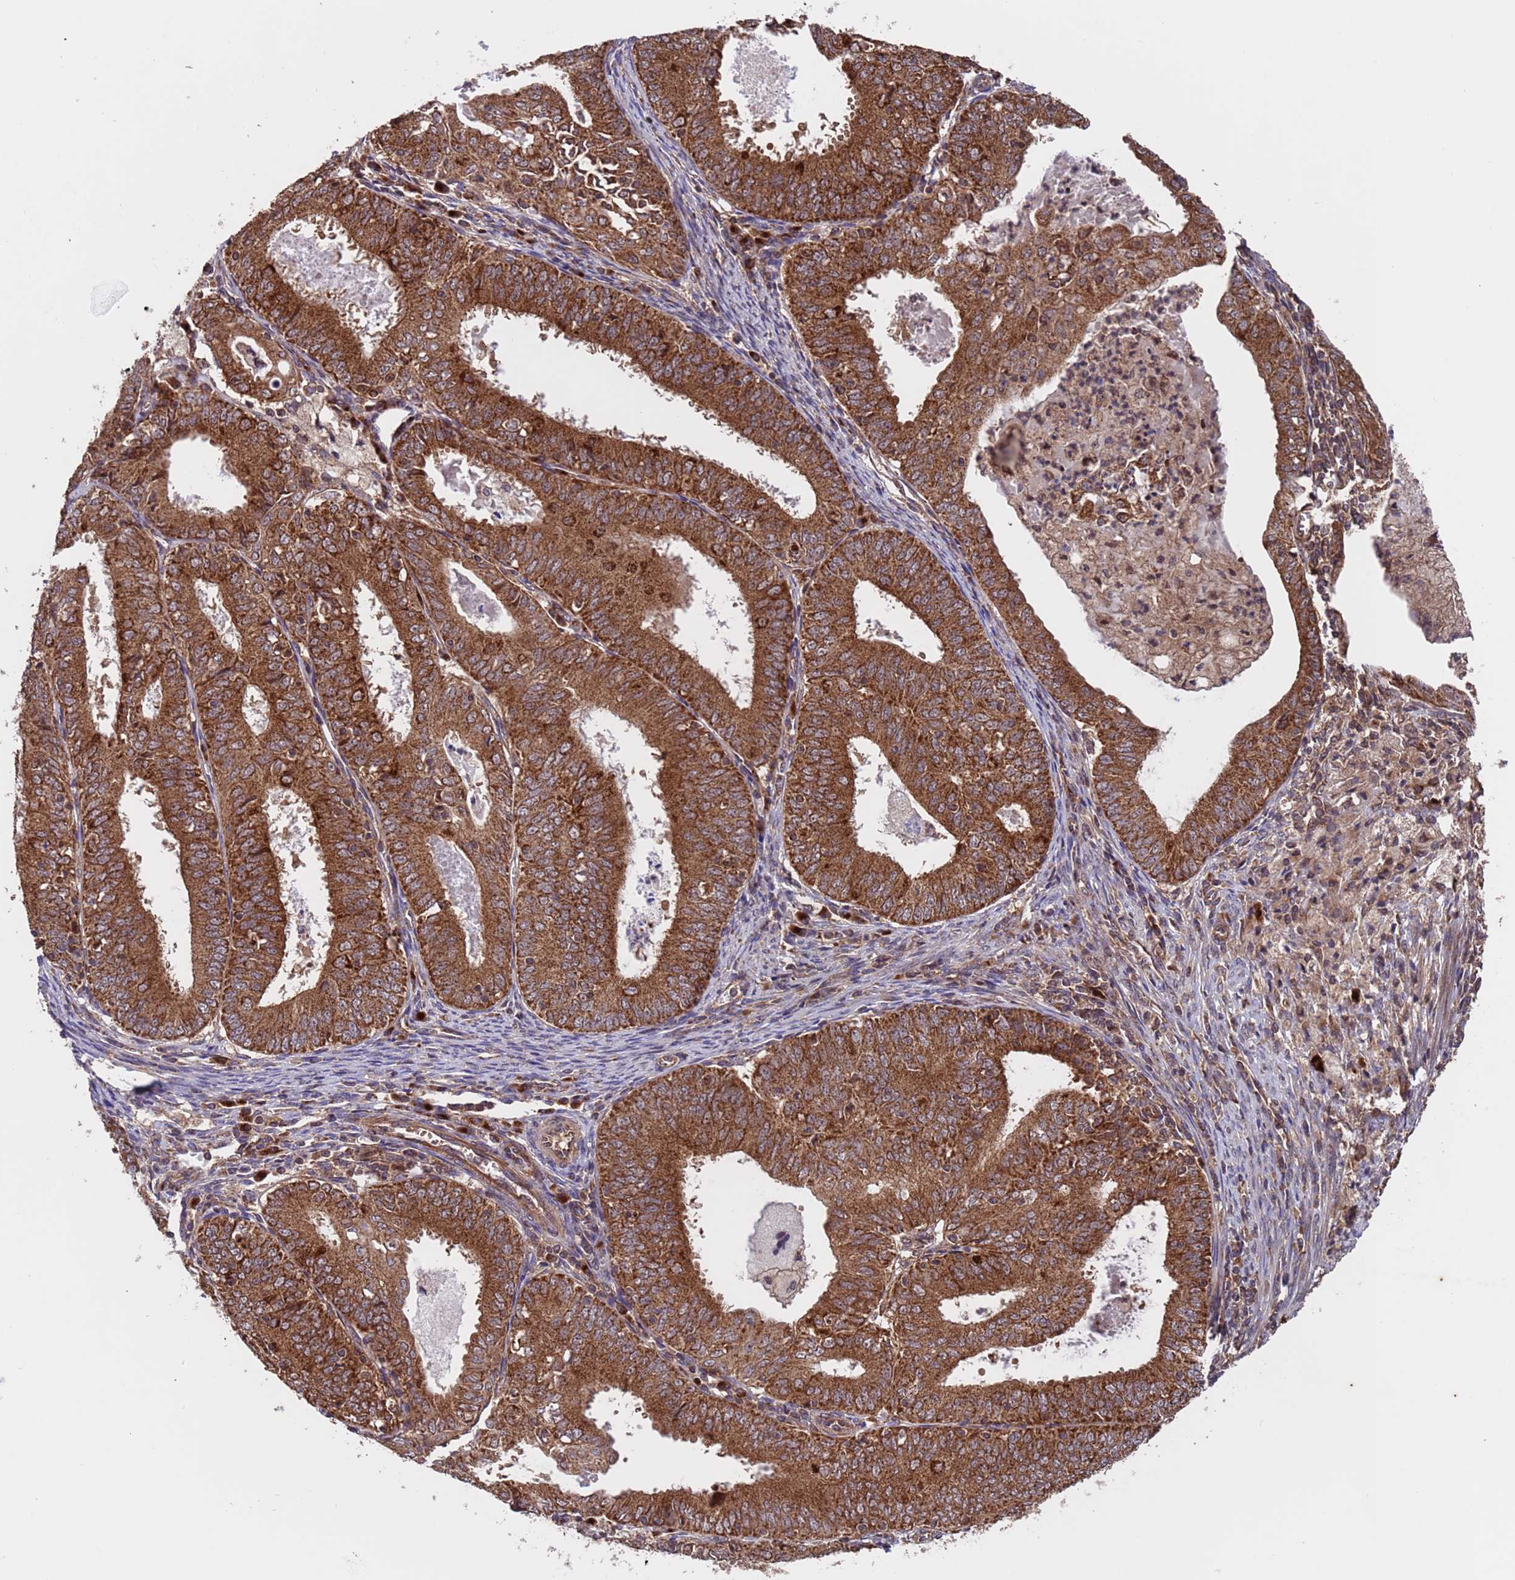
{"staining": {"intensity": "strong", "quantity": ">75%", "location": "cytoplasmic/membranous"}, "tissue": "endometrial cancer", "cell_type": "Tumor cells", "image_type": "cancer", "snomed": [{"axis": "morphology", "description": "Adenocarcinoma, NOS"}, {"axis": "topography", "description": "Endometrium"}], "caption": "An immunohistochemistry photomicrograph of tumor tissue is shown. Protein staining in brown labels strong cytoplasmic/membranous positivity in endometrial cancer within tumor cells.", "gene": "TSR3", "patient": {"sex": "female", "age": 57}}